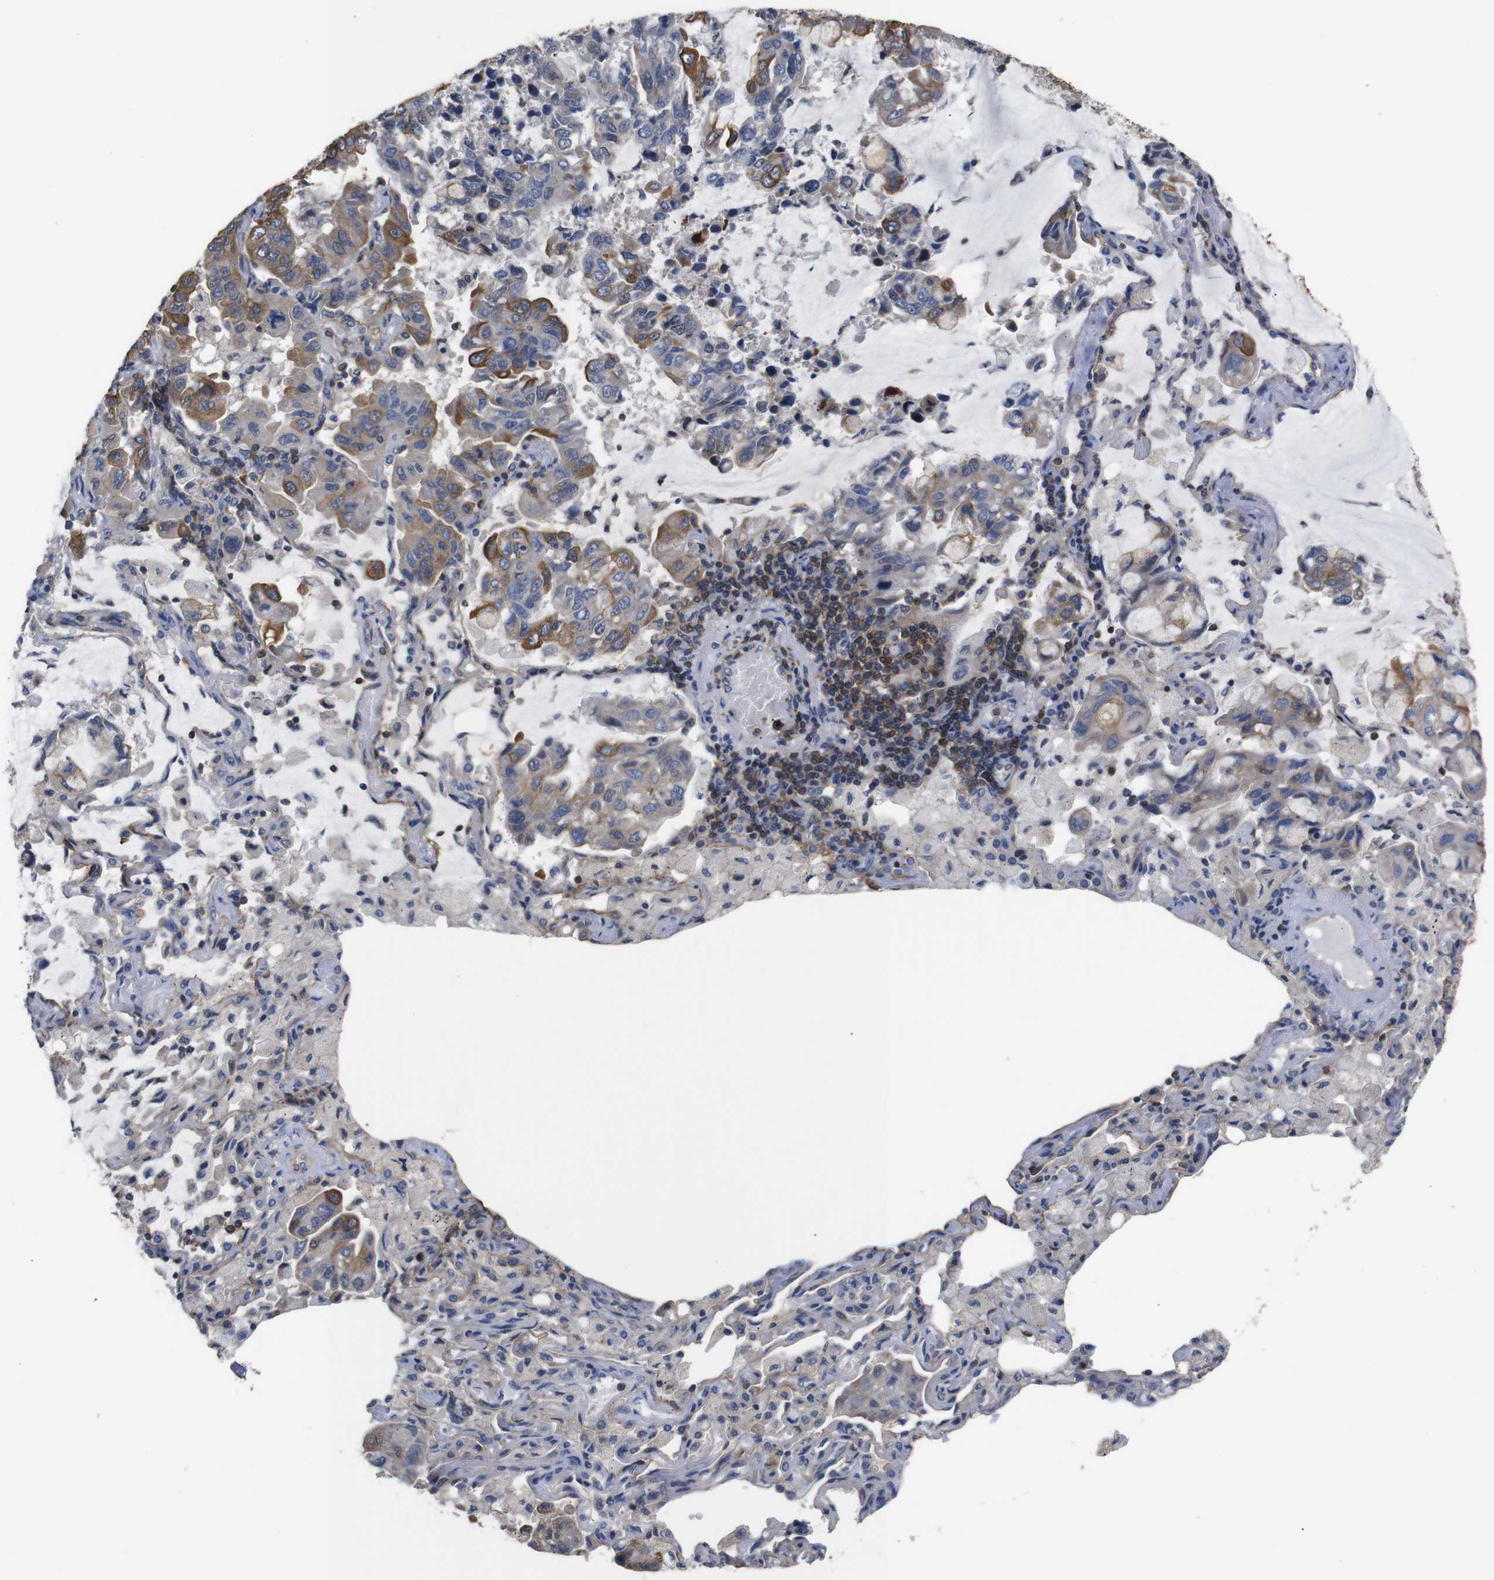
{"staining": {"intensity": "moderate", "quantity": "<25%", "location": "cytoplasmic/membranous"}, "tissue": "lung cancer", "cell_type": "Tumor cells", "image_type": "cancer", "snomed": [{"axis": "morphology", "description": "Adenocarcinoma, NOS"}, {"axis": "topography", "description": "Lung"}], "caption": "Lung cancer tissue reveals moderate cytoplasmic/membranous positivity in about <25% of tumor cells (brown staining indicates protein expression, while blue staining denotes nuclei).", "gene": "BRWD3", "patient": {"sex": "male", "age": 64}}